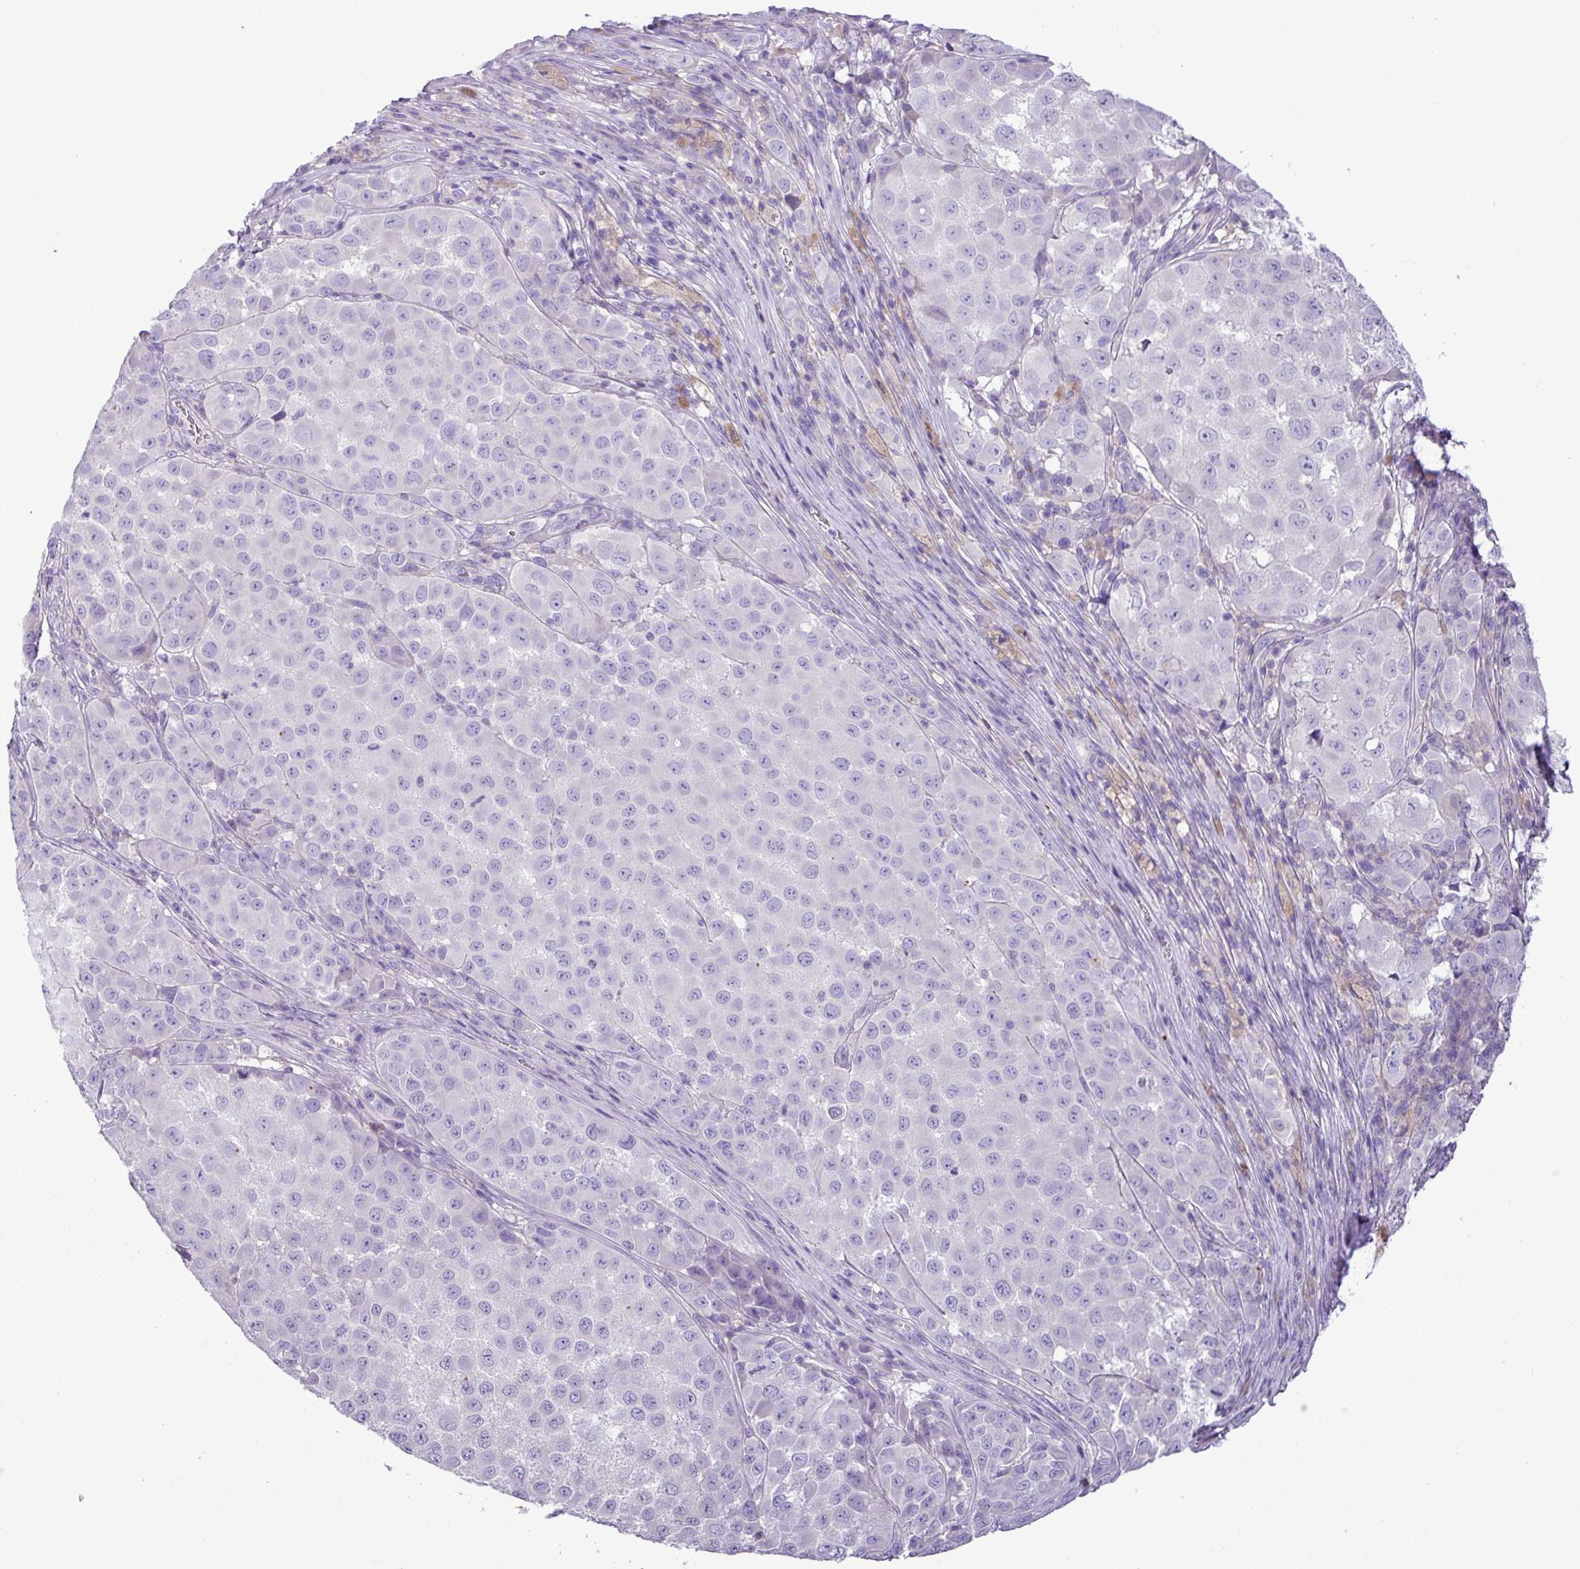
{"staining": {"intensity": "negative", "quantity": "none", "location": "none"}, "tissue": "melanoma", "cell_type": "Tumor cells", "image_type": "cancer", "snomed": [{"axis": "morphology", "description": "Malignant melanoma, NOS"}, {"axis": "topography", "description": "Skin"}], "caption": "Tumor cells show no significant positivity in melanoma.", "gene": "ZNF334", "patient": {"sex": "male", "age": 64}}